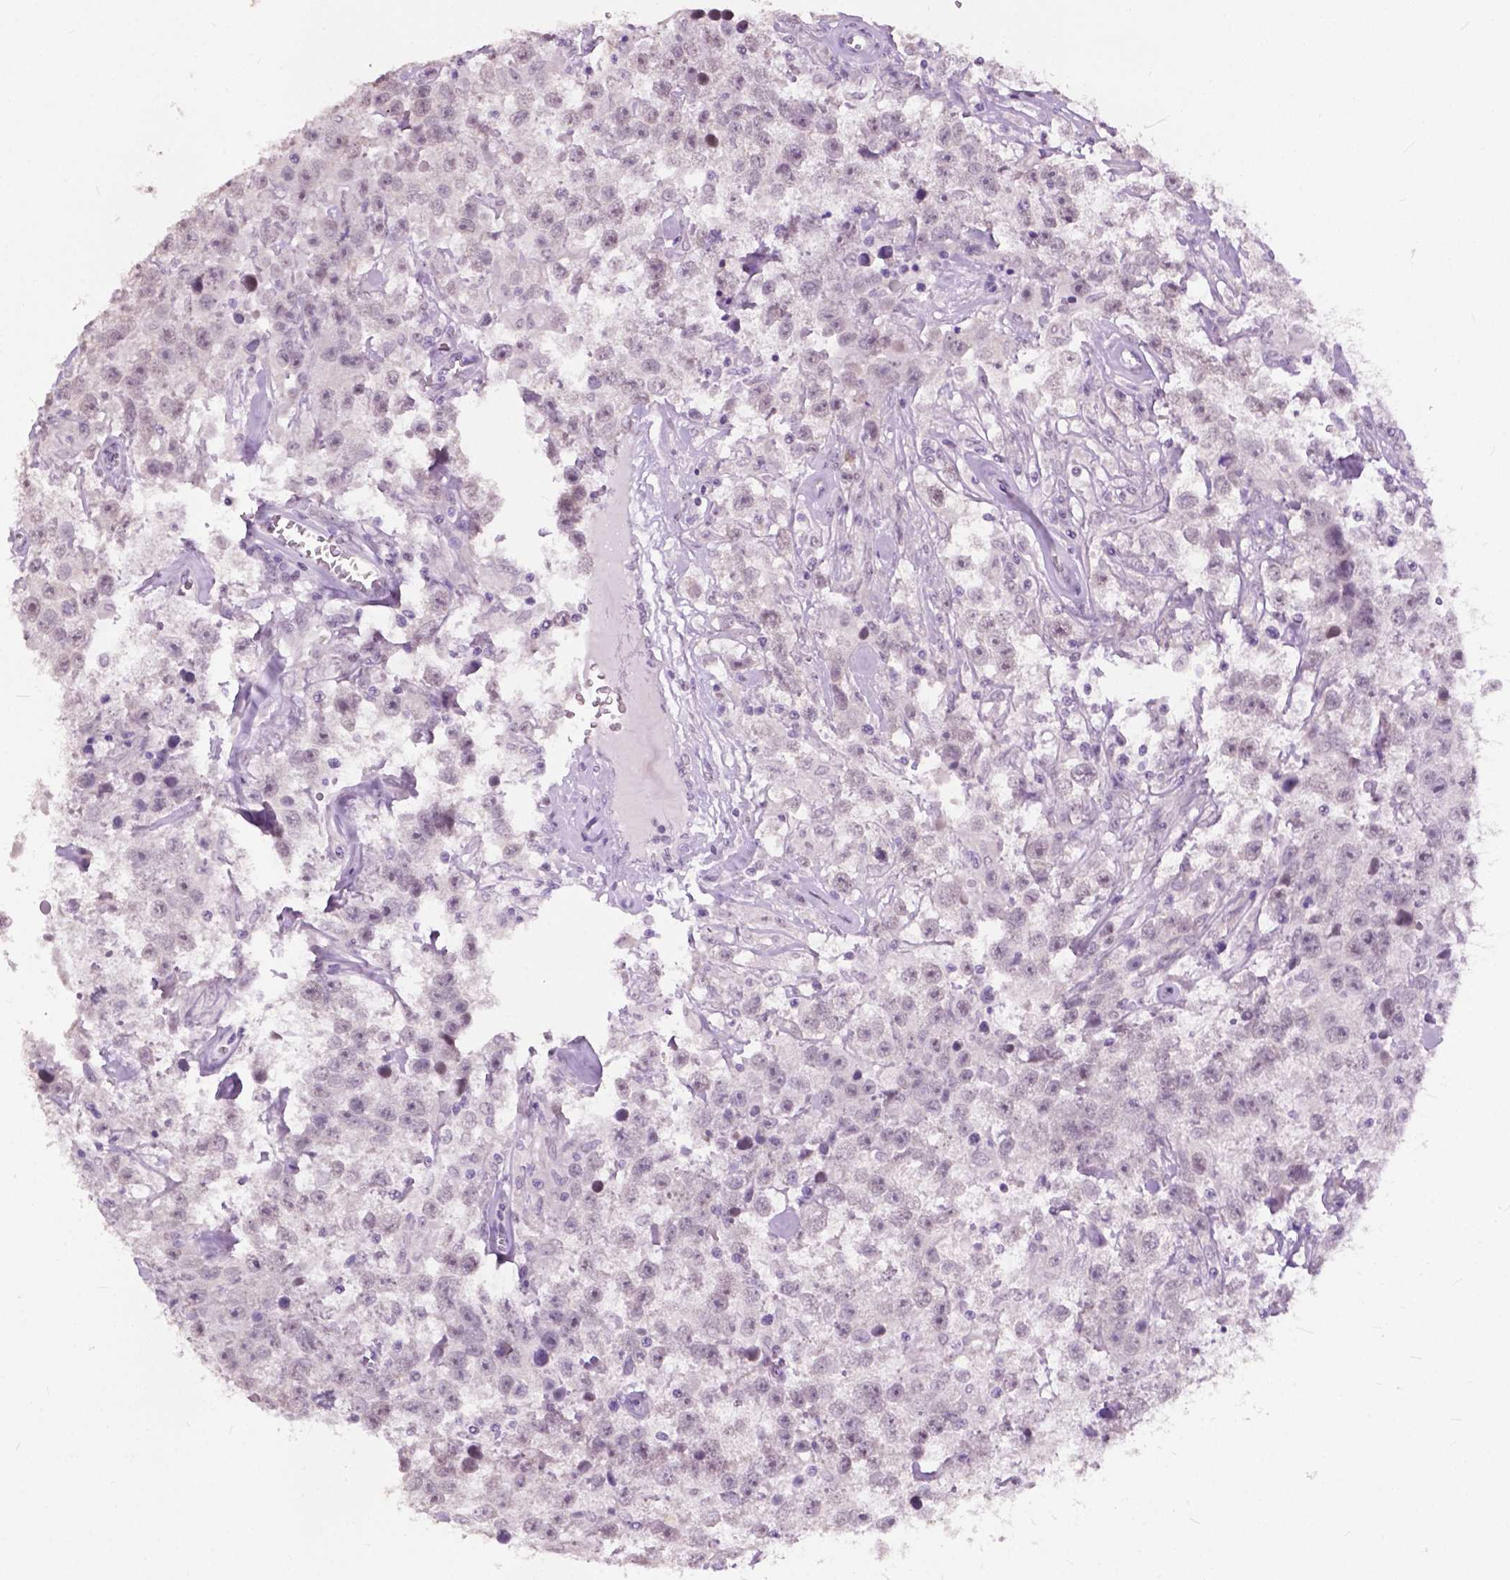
{"staining": {"intensity": "negative", "quantity": "none", "location": "none"}, "tissue": "testis cancer", "cell_type": "Tumor cells", "image_type": "cancer", "snomed": [{"axis": "morphology", "description": "Seminoma, NOS"}, {"axis": "topography", "description": "Testis"}], "caption": "A histopathology image of human testis cancer is negative for staining in tumor cells.", "gene": "GPR37L1", "patient": {"sex": "male", "age": 43}}